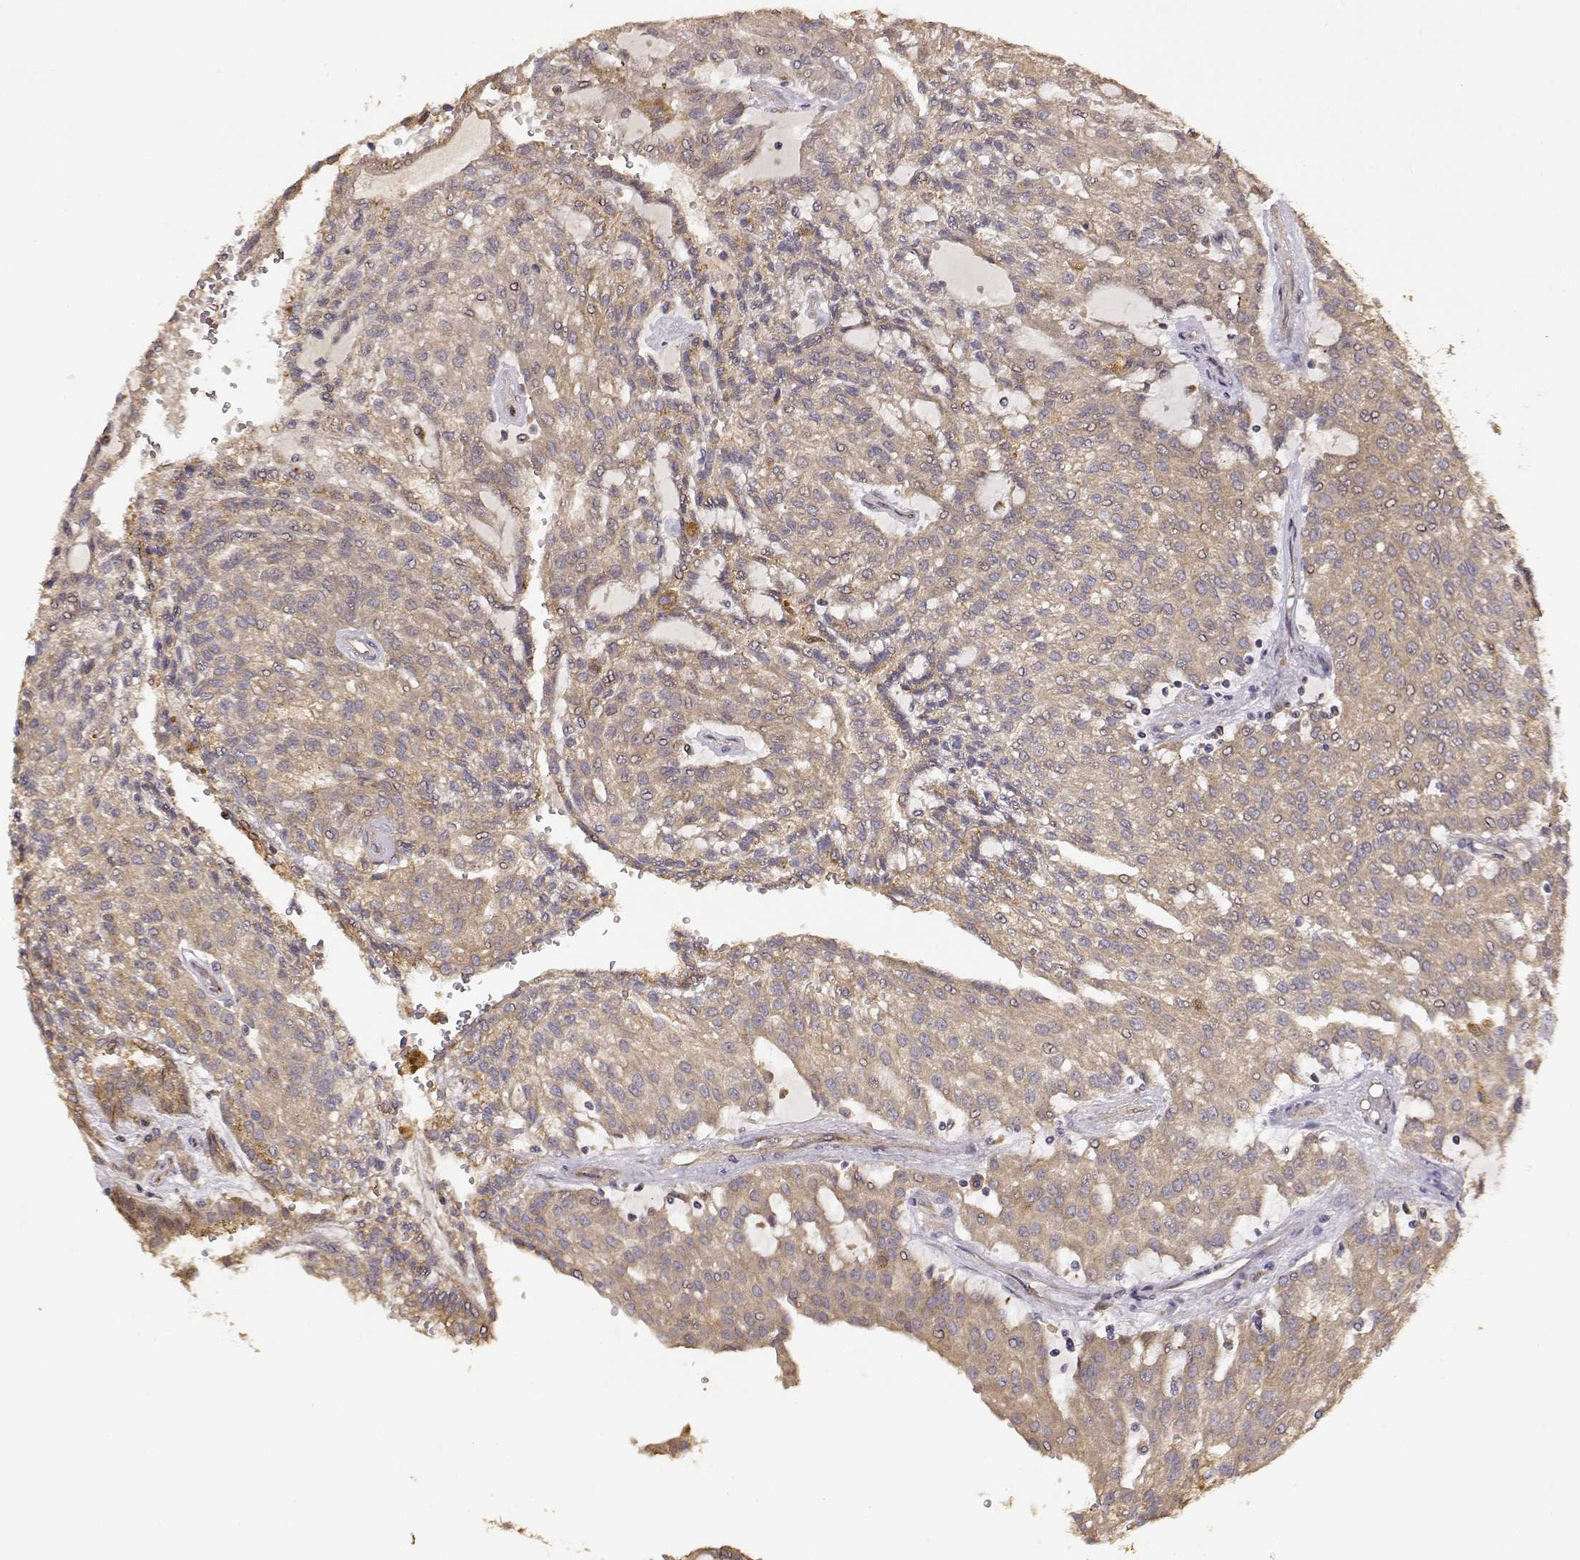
{"staining": {"intensity": "weak", "quantity": ">75%", "location": "cytoplasmic/membranous"}, "tissue": "renal cancer", "cell_type": "Tumor cells", "image_type": "cancer", "snomed": [{"axis": "morphology", "description": "Adenocarcinoma, NOS"}, {"axis": "topography", "description": "Kidney"}], "caption": "Brown immunohistochemical staining in renal cancer demonstrates weak cytoplasmic/membranous expression in about >75% of tumor cells.", "gene": "CRIM1", "patient": {"sex": "male", "age": 63}}